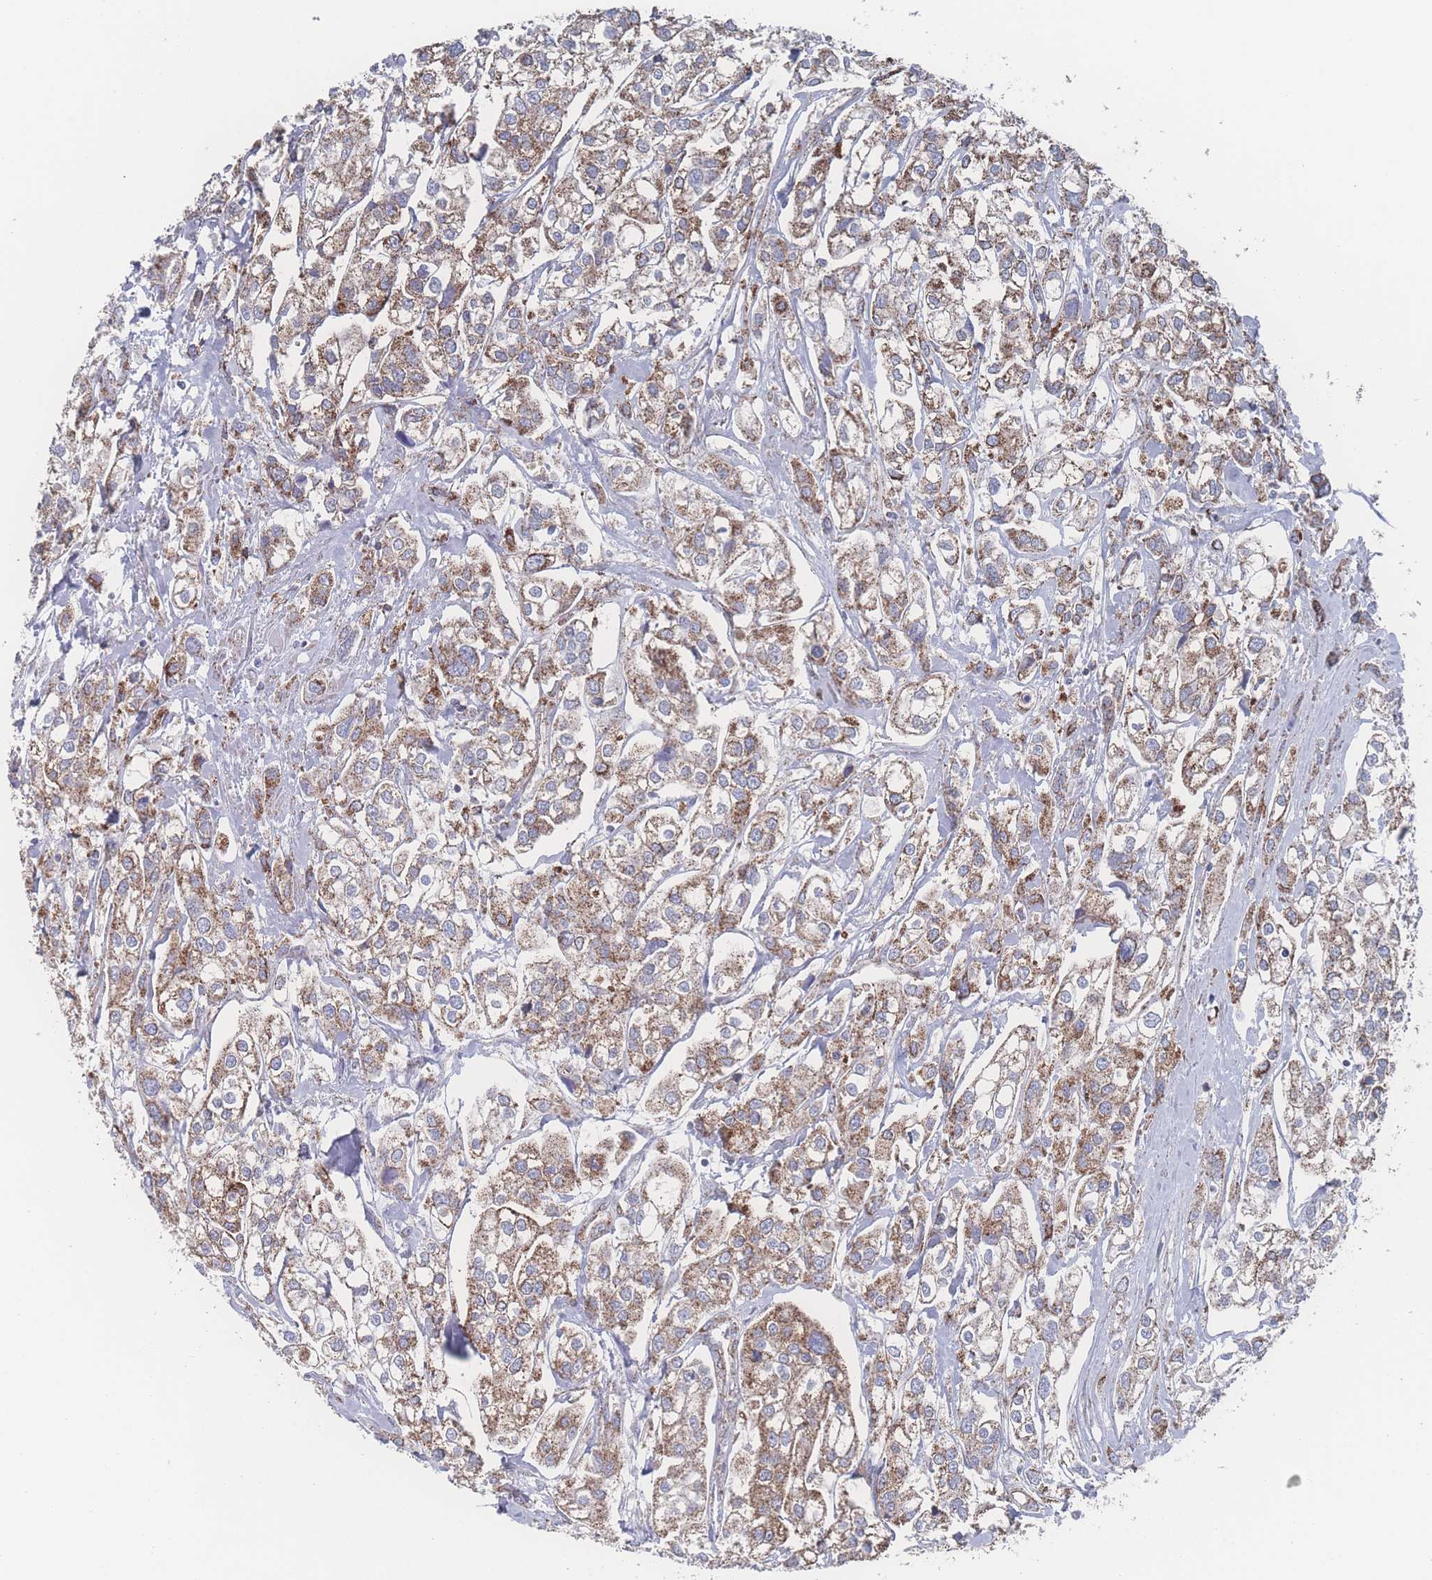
{"staining": {"intensity": "moderate", "quantity": ">75%", "location": "cytoplasmic/membranous"}, "tissue": "urothelial cancer", "cell_type": "Tumor cells", "image_type": "cancer", "snomed": [{"axis": "morphology", "description": "Urothelial carcinoma, High grade"}, {"axis": "topography", "description": "Urinary bladder"}], "caption": "Urothelial cancer stained with DAB (3,3'-diaminobenzidine) immunohistochemistry (IHC) exhibits medium levels of moderate cytoplasmic/membranous staining in about >75% of tumor cells.", "gene": "PEX14", "patient": {"sex": "male", "age": 67}}